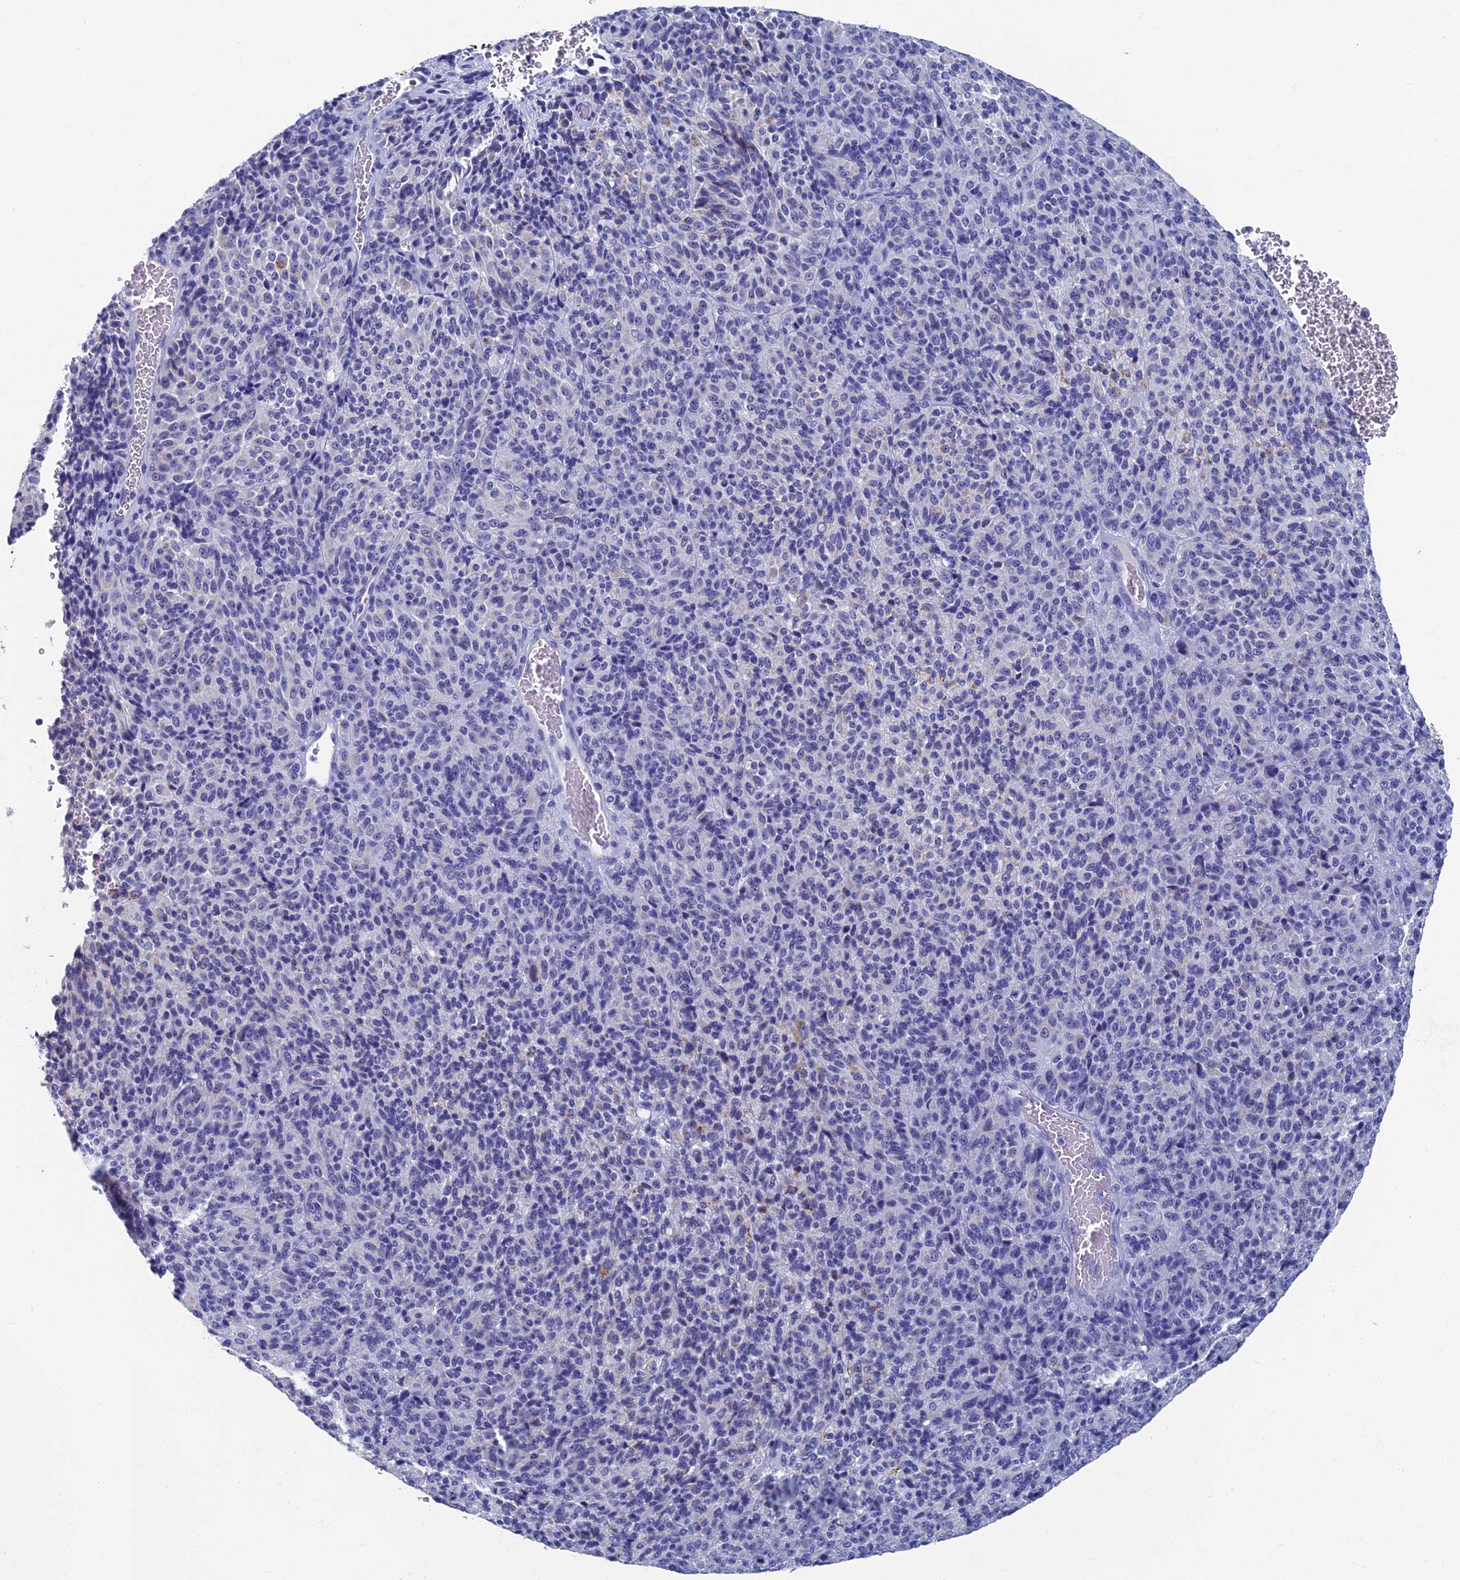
{"staining": {"intensity": "negative", "quantity": "none", "location": "none"}, "tissue": "melanoma", "cell_type": "Tumor cells", "image_type": "cancer", "snomed": [{"axis": "morphology", "description": "Malignant melanoma, Metastatic site"}, {"axis": "topography", "description": "Brain"}], "caption": "Tumor cells are negative for protein expression in human melanoma.", "gene": "OAT", "patient": {"sex": "female", "age": 56}}